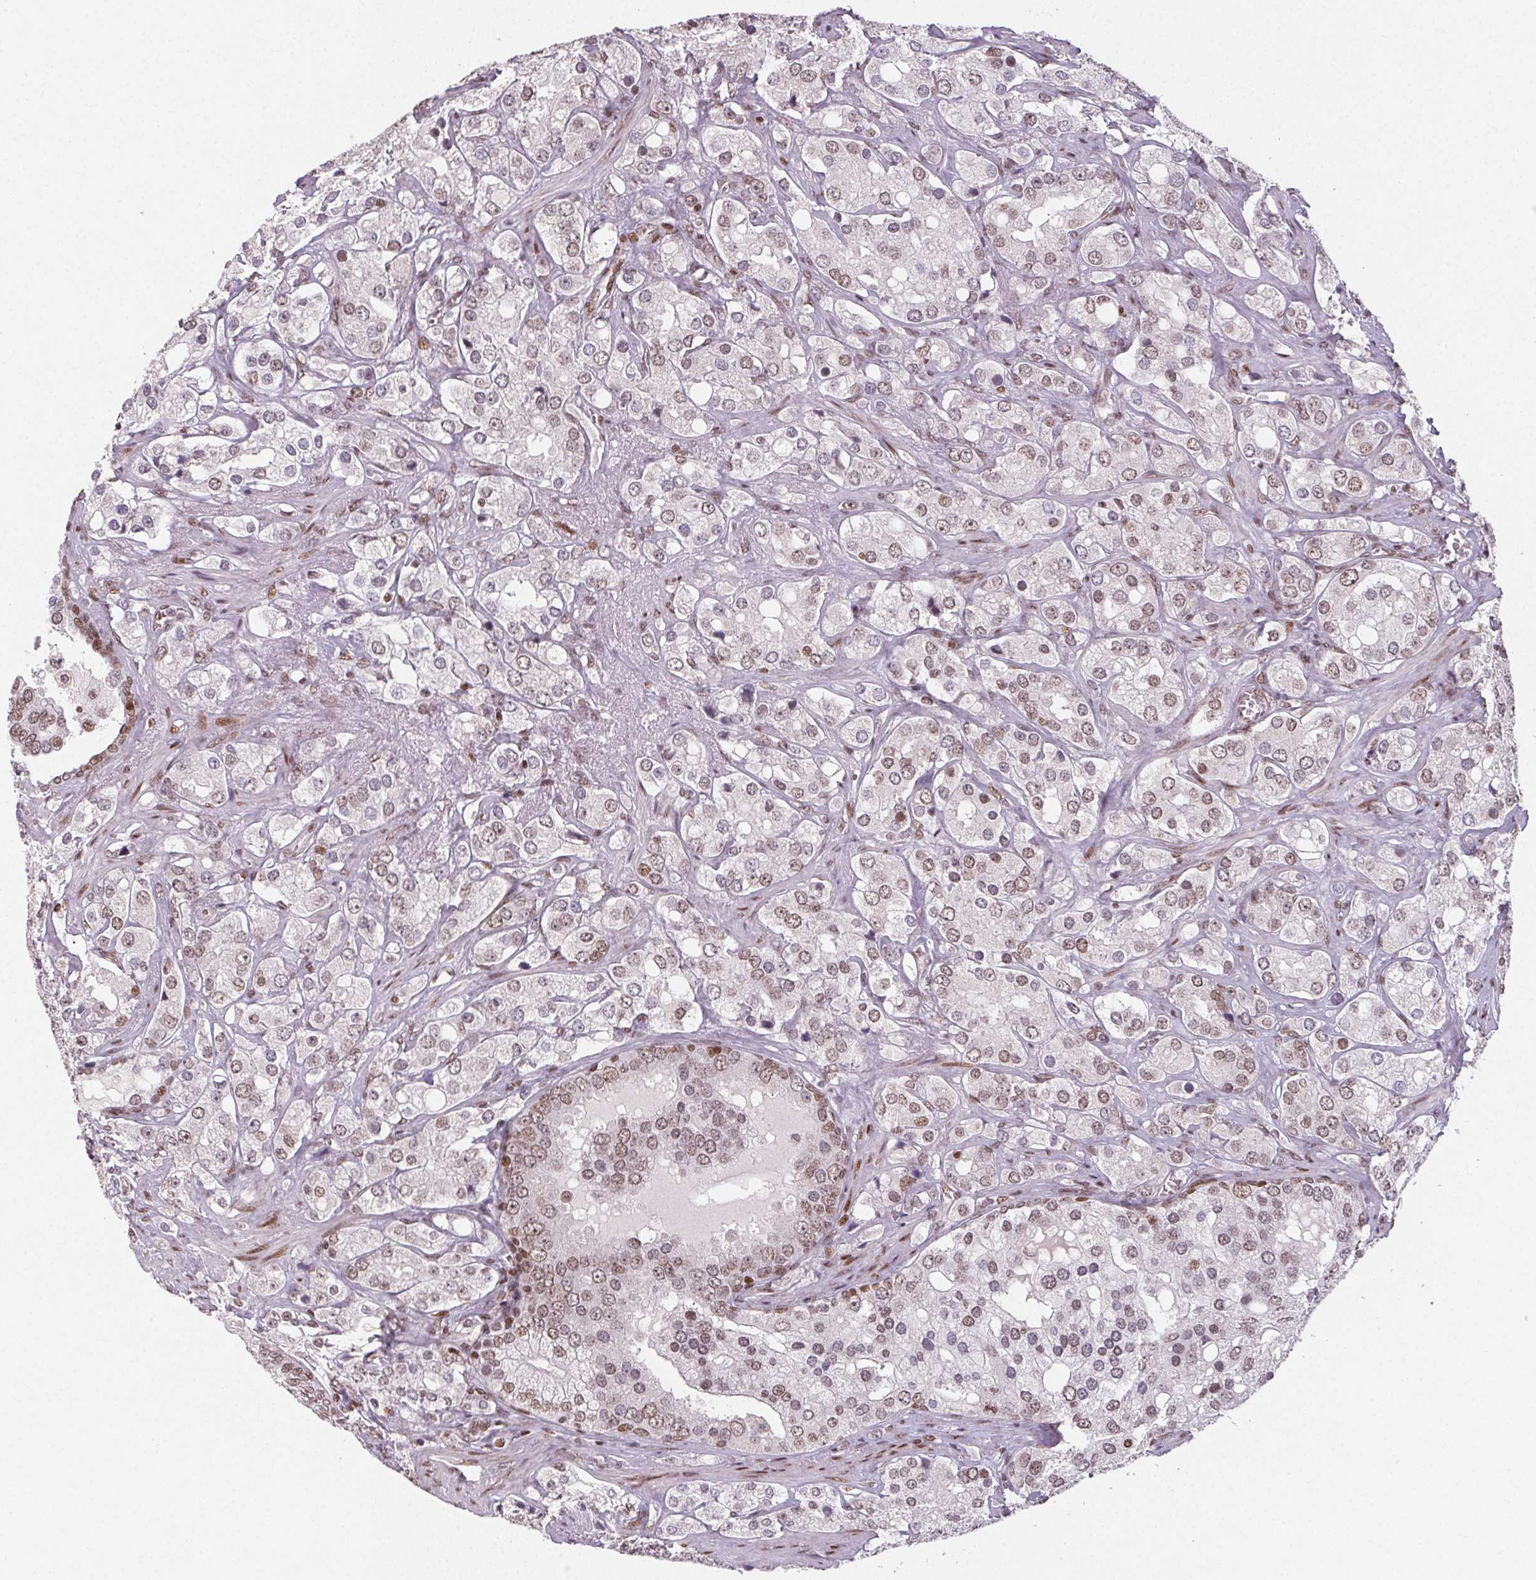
{"staining": {"intensity": "moderate", "quantity": "25%-75%", "location": "nuclear"}, "tissue": "prostate cancer", "cell_type": "Tumor cells", "image_type": "cancer", "snomed": [{"axis": "morphology", "description": "Adenocarcinoma, High grade"}, {"axis": "topography", "description": "Prostate"}], "caption": "DAB (3,3'-diaminobenzidine) immunohistochemical staining of prostate adenocarcinoma (high-grade) displays moderate nuclear protein positivity in about 25%-75% of tumor cells.", "gene": "KMT2A", "patient": {"sex": "male", "age": 67}}